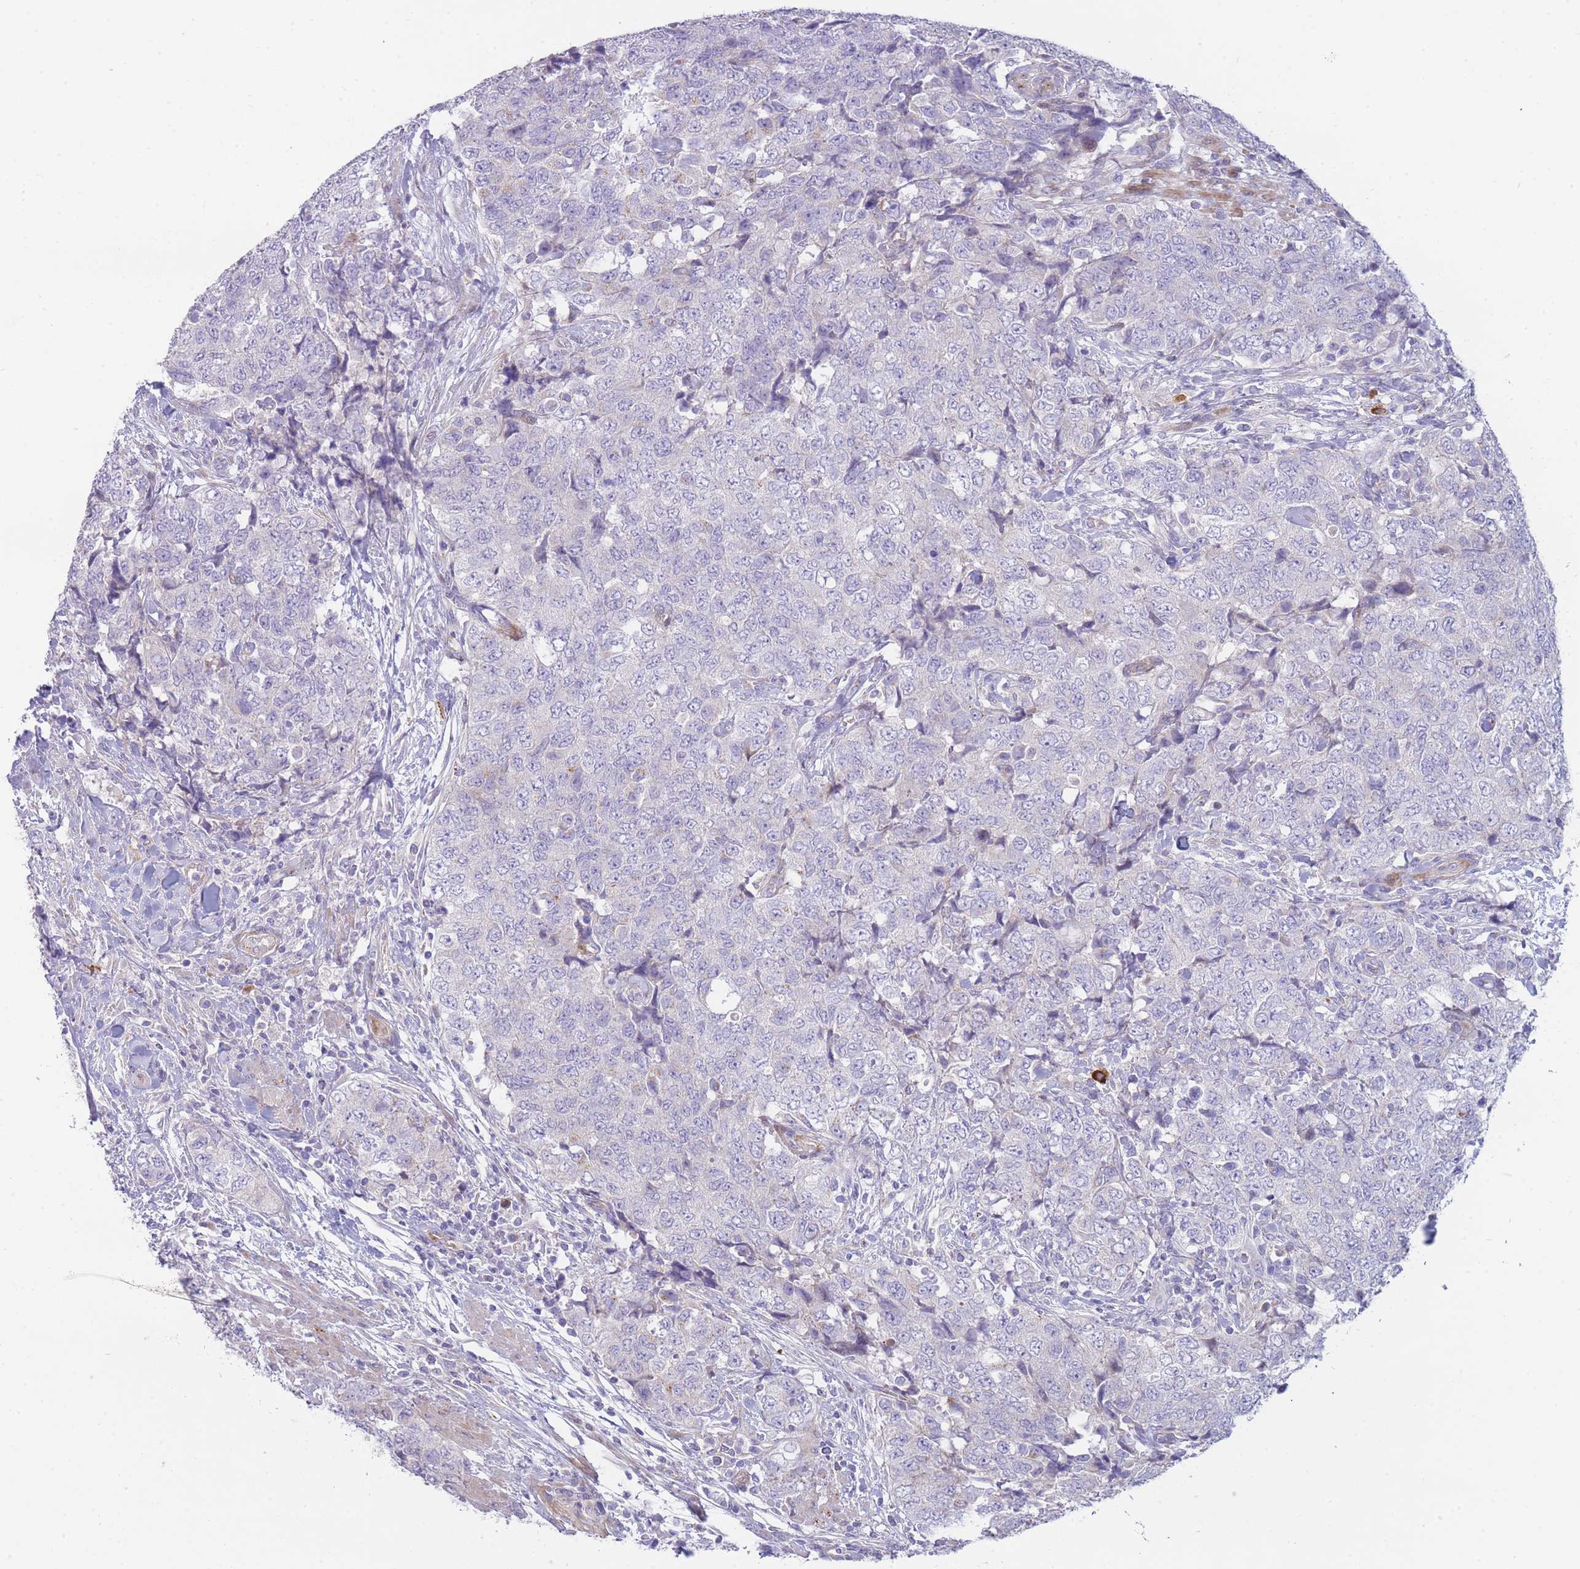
{"staining": {"intensity": "negative", "quantity": "none", "location": "none"}, "tissue": "urothelial cancer", "cell_type": "Tumor cells", "image_type": "cancer", "snomed": [{"axis": "morphology", "description": "Urothelial carcinoma, High grade"}, {"axis": "topography", "description": "Urinary bladder"}], "caption": "IHC photomicrograph of urothelial cancer stained for a protein (brown), which displays no expression in tumor cells. (Brightfield microscopy of DAB (3,3'-diaminobenzidine) immunohistochemistry (IHC) at high magnification).", "gene": "ATP5MC2", "patient": {"sex": "female", "age": 78}}